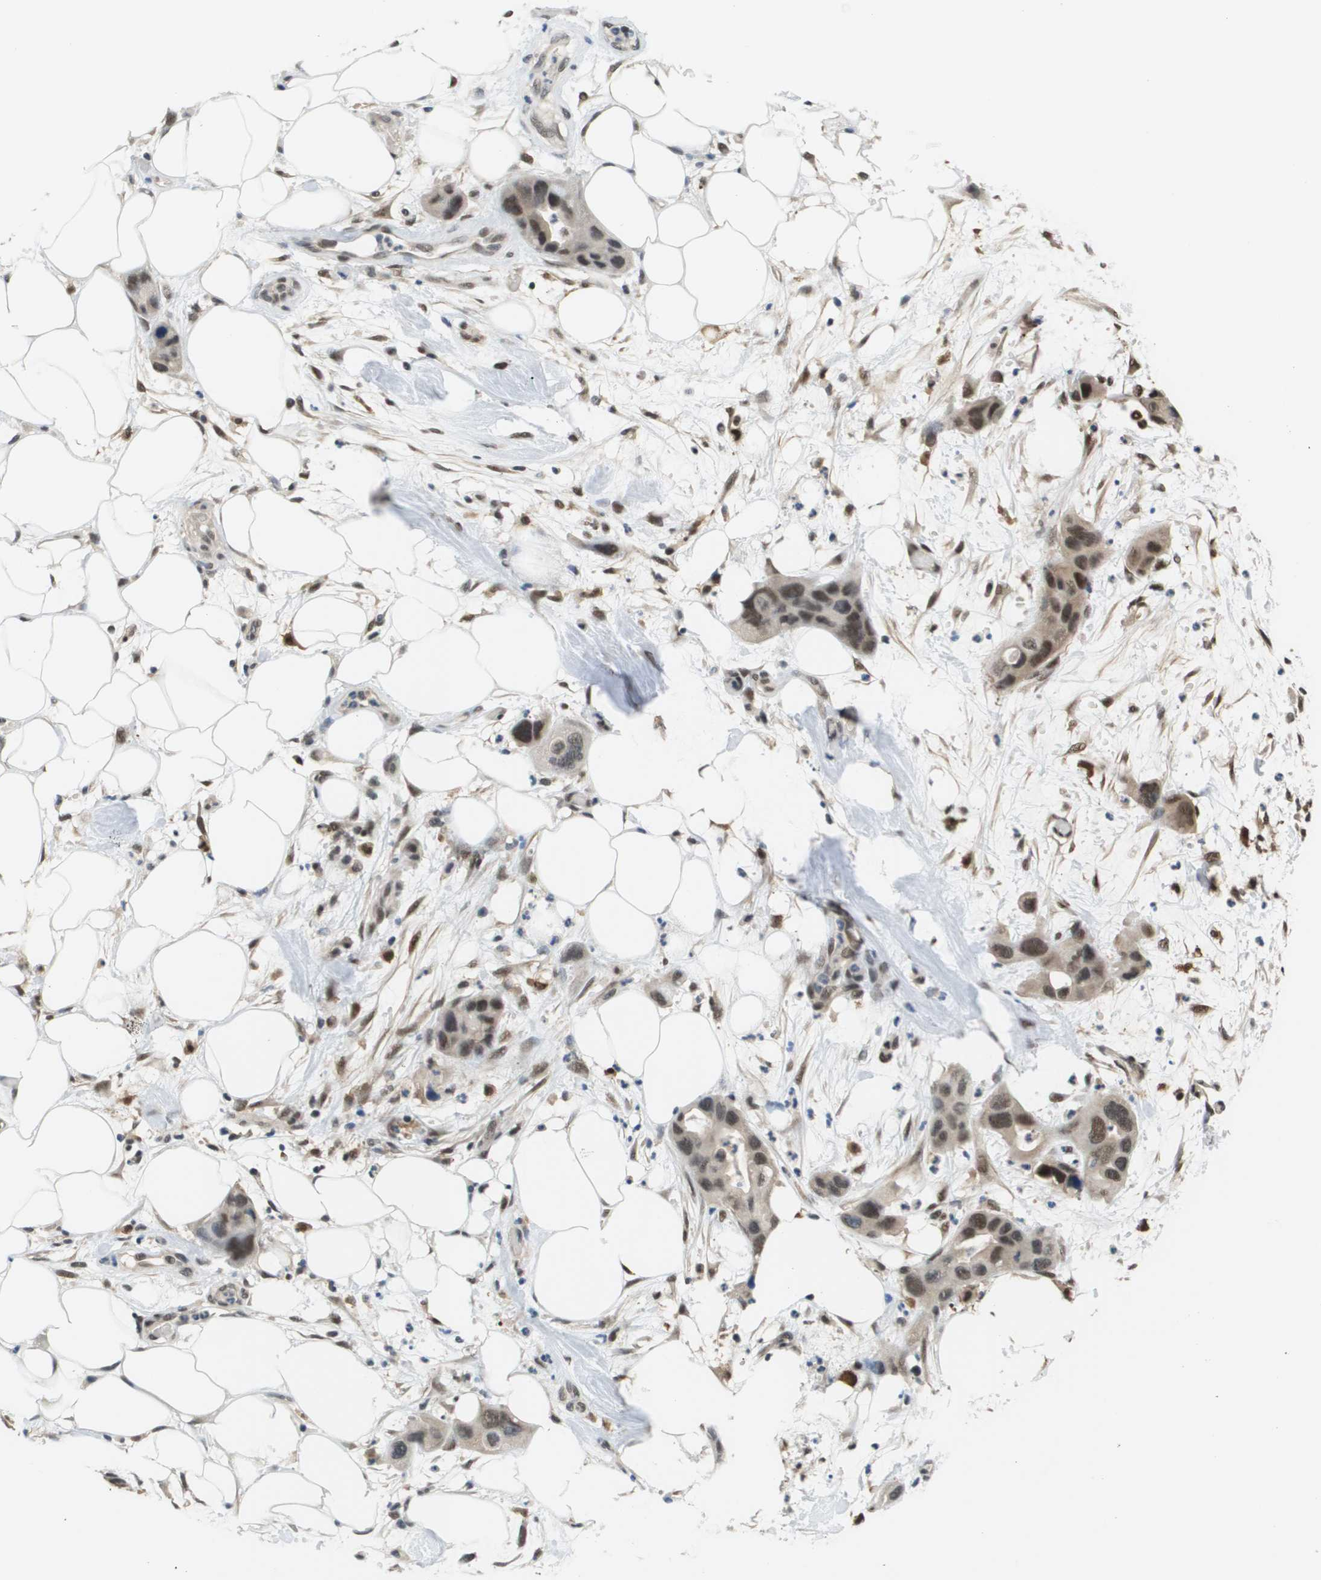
{"staining": {"intensity": "moderate", "quantity": ">75%", "location": "cytoplasmic/membranous,nuclear"}, "tissue": "pancreatic cancer", "cell_type": "Tumor cells", "image_type": "cancer", "snomed": [{"axis": "morphology", "description": "Adenocarcinoma, NOS"}, {"axis": "topography", "description": "Pancreas"}], "caption": "Protein staining demonstrates moderate cytoplasmic/membranous and nuclear expression in about >75% of tumor cells in pancreatic cancer.", "gene": "PRCC", "patient": {"sex": "female", "age": 71}}